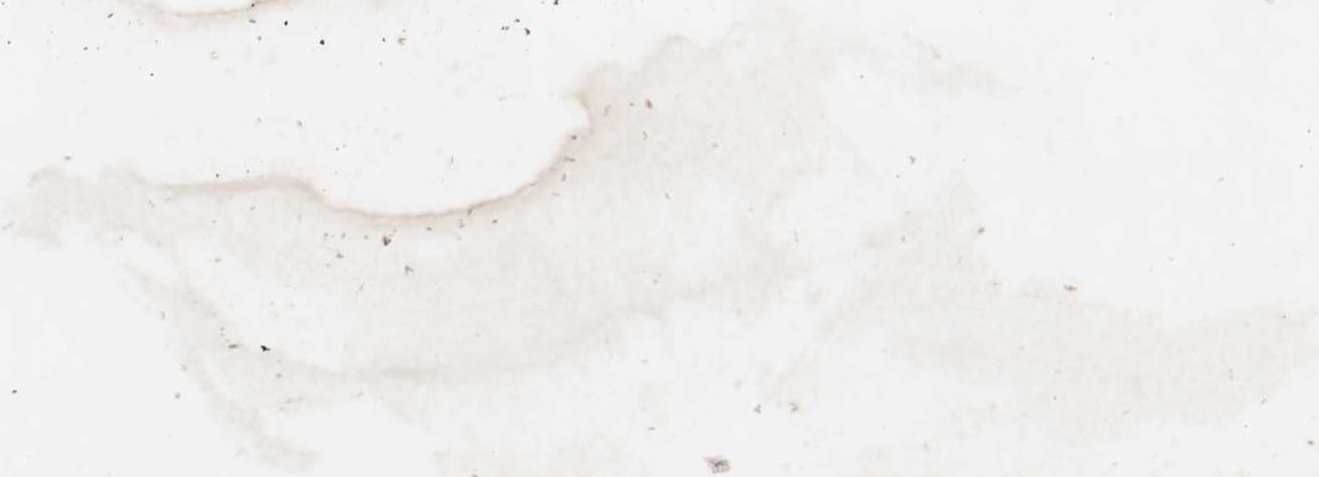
{"staining": {"intensity": "weak", "quantity": ">75%", "location": "cytoplasmic/membranous"}, "tissue": "adipose tissue", "cell_type": "Adipocytes", "image_type": "normal", "snomed": [{"axis": "morphology", "description": "Normal tissue, NOS"}, {"axis": "topography", "description": "Breast"}, {"axis": "topography", "description": "Soft tissue"}], "caption": "Immunohistochemistry (IHC) staining of unremarkable adipose tissue, which reveals low levels of weak cytoplasmic/membranous expression in about >75% of adipocytes indicating weak cytoplasmic/membranous protein expression. The staining was performed using DAB (3,3'-diaminobenzidine) (brown) for protein detection and nuclei were counterstained in hematoxylin (blue).", "gene": "PI4KB", "patient": {"sex": "female", "age": 25}}